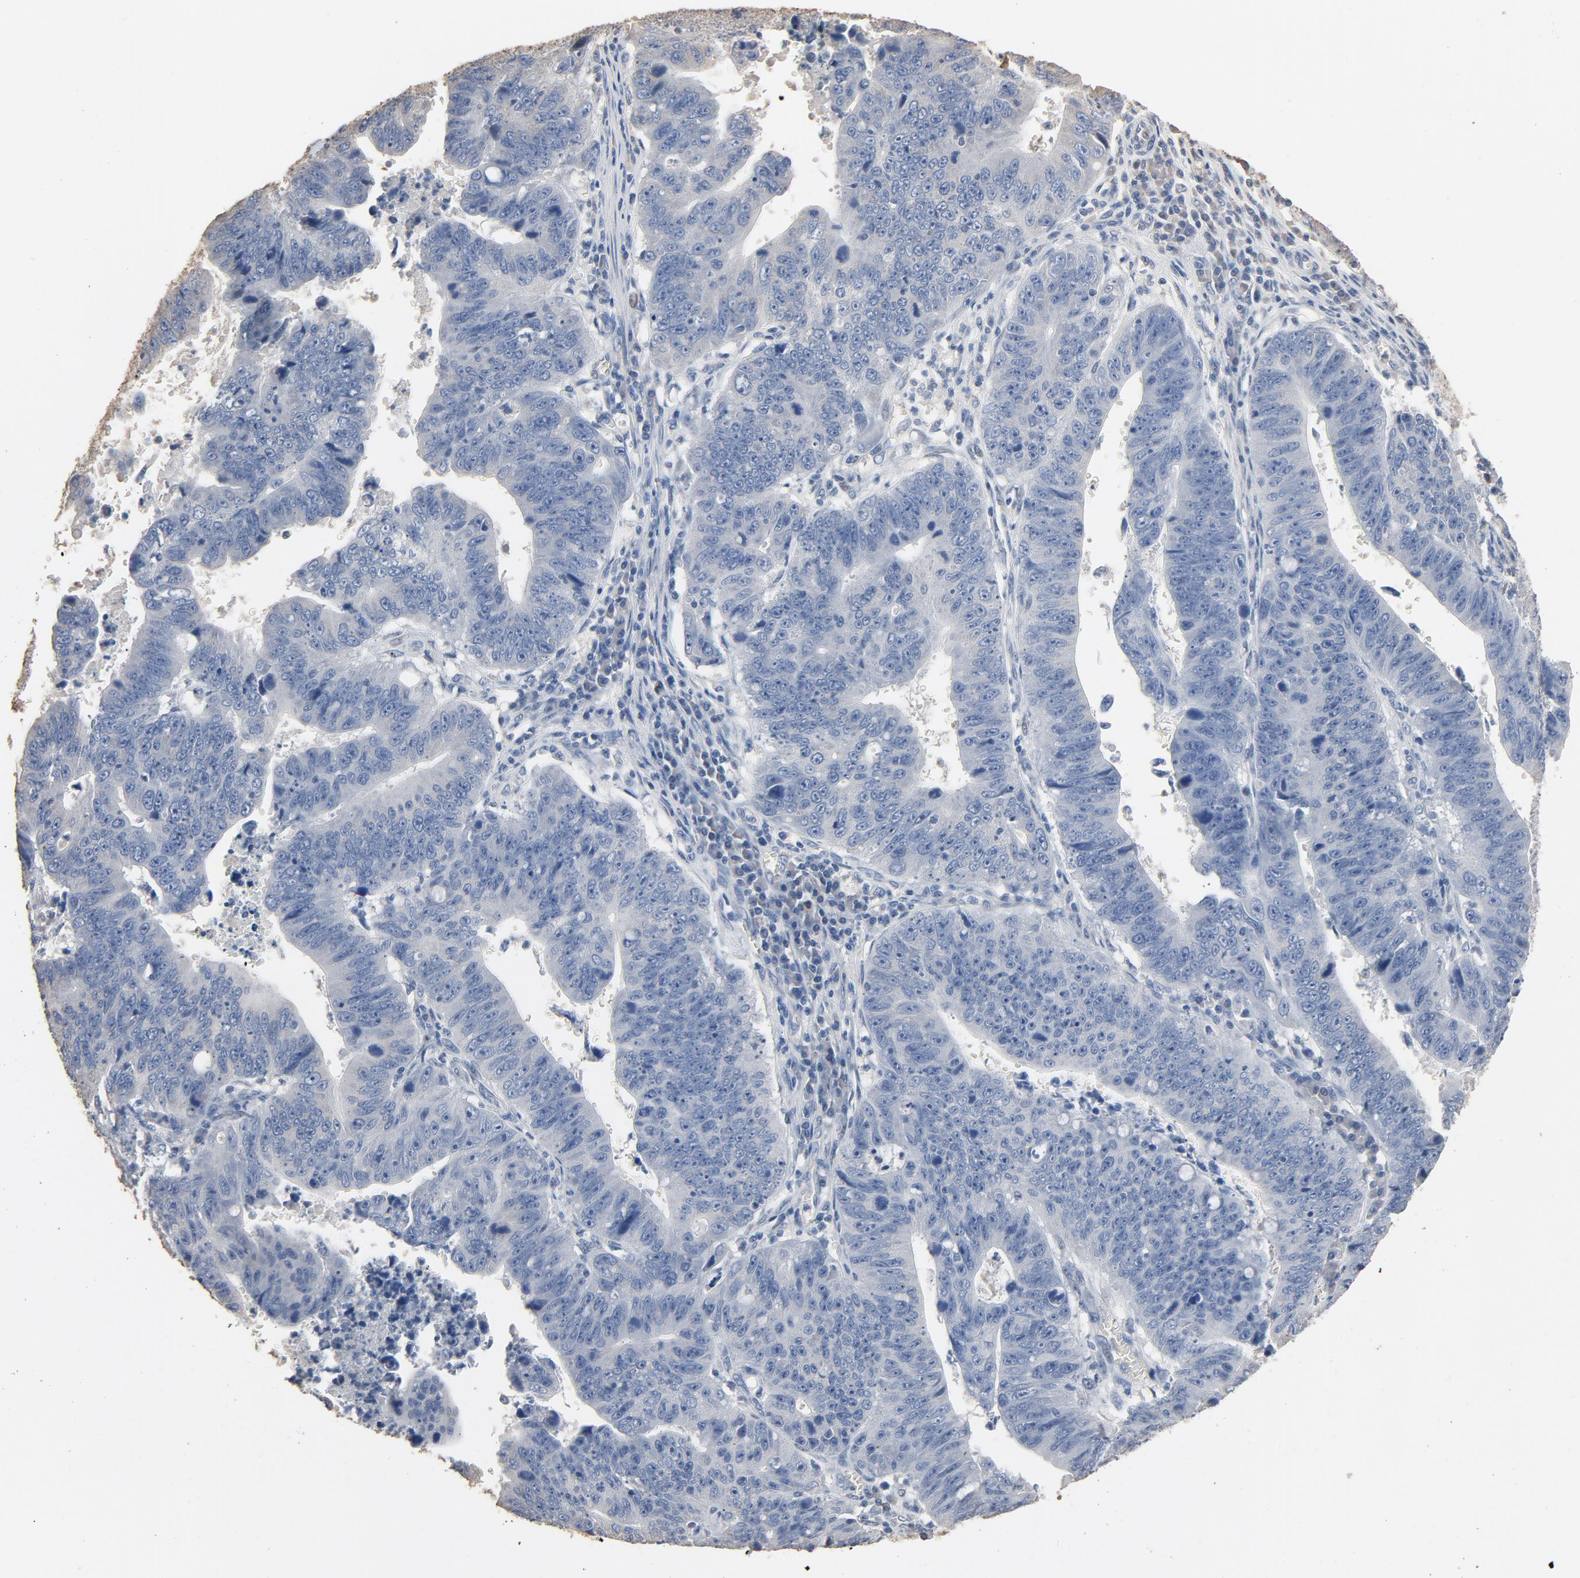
{"staining": {"intensity": "negative", "quantity": "none", "location": "none"}, "tissue": "stomach cancer", "cell_type": "Tumor cells", "image_type": "cancer", "snomed": [{"axis": "morphology", "description": "Adenocarcinoma, NOS"}, {"axis": "topography", "description": "Stomach"}], "caption": "IHC histopathology image of neoplastic tissue: human adenocarcinoma (stomach) stained with DAB demonstrates no significant protein staining in tumor cells. (Stains: DAB immunohistochemistry with hematoxylin counter stain, Microscopy: brightfield microscopy at high magnification).", "gene": "SOX6", "patient": {"sex": "male", "age": 59}}